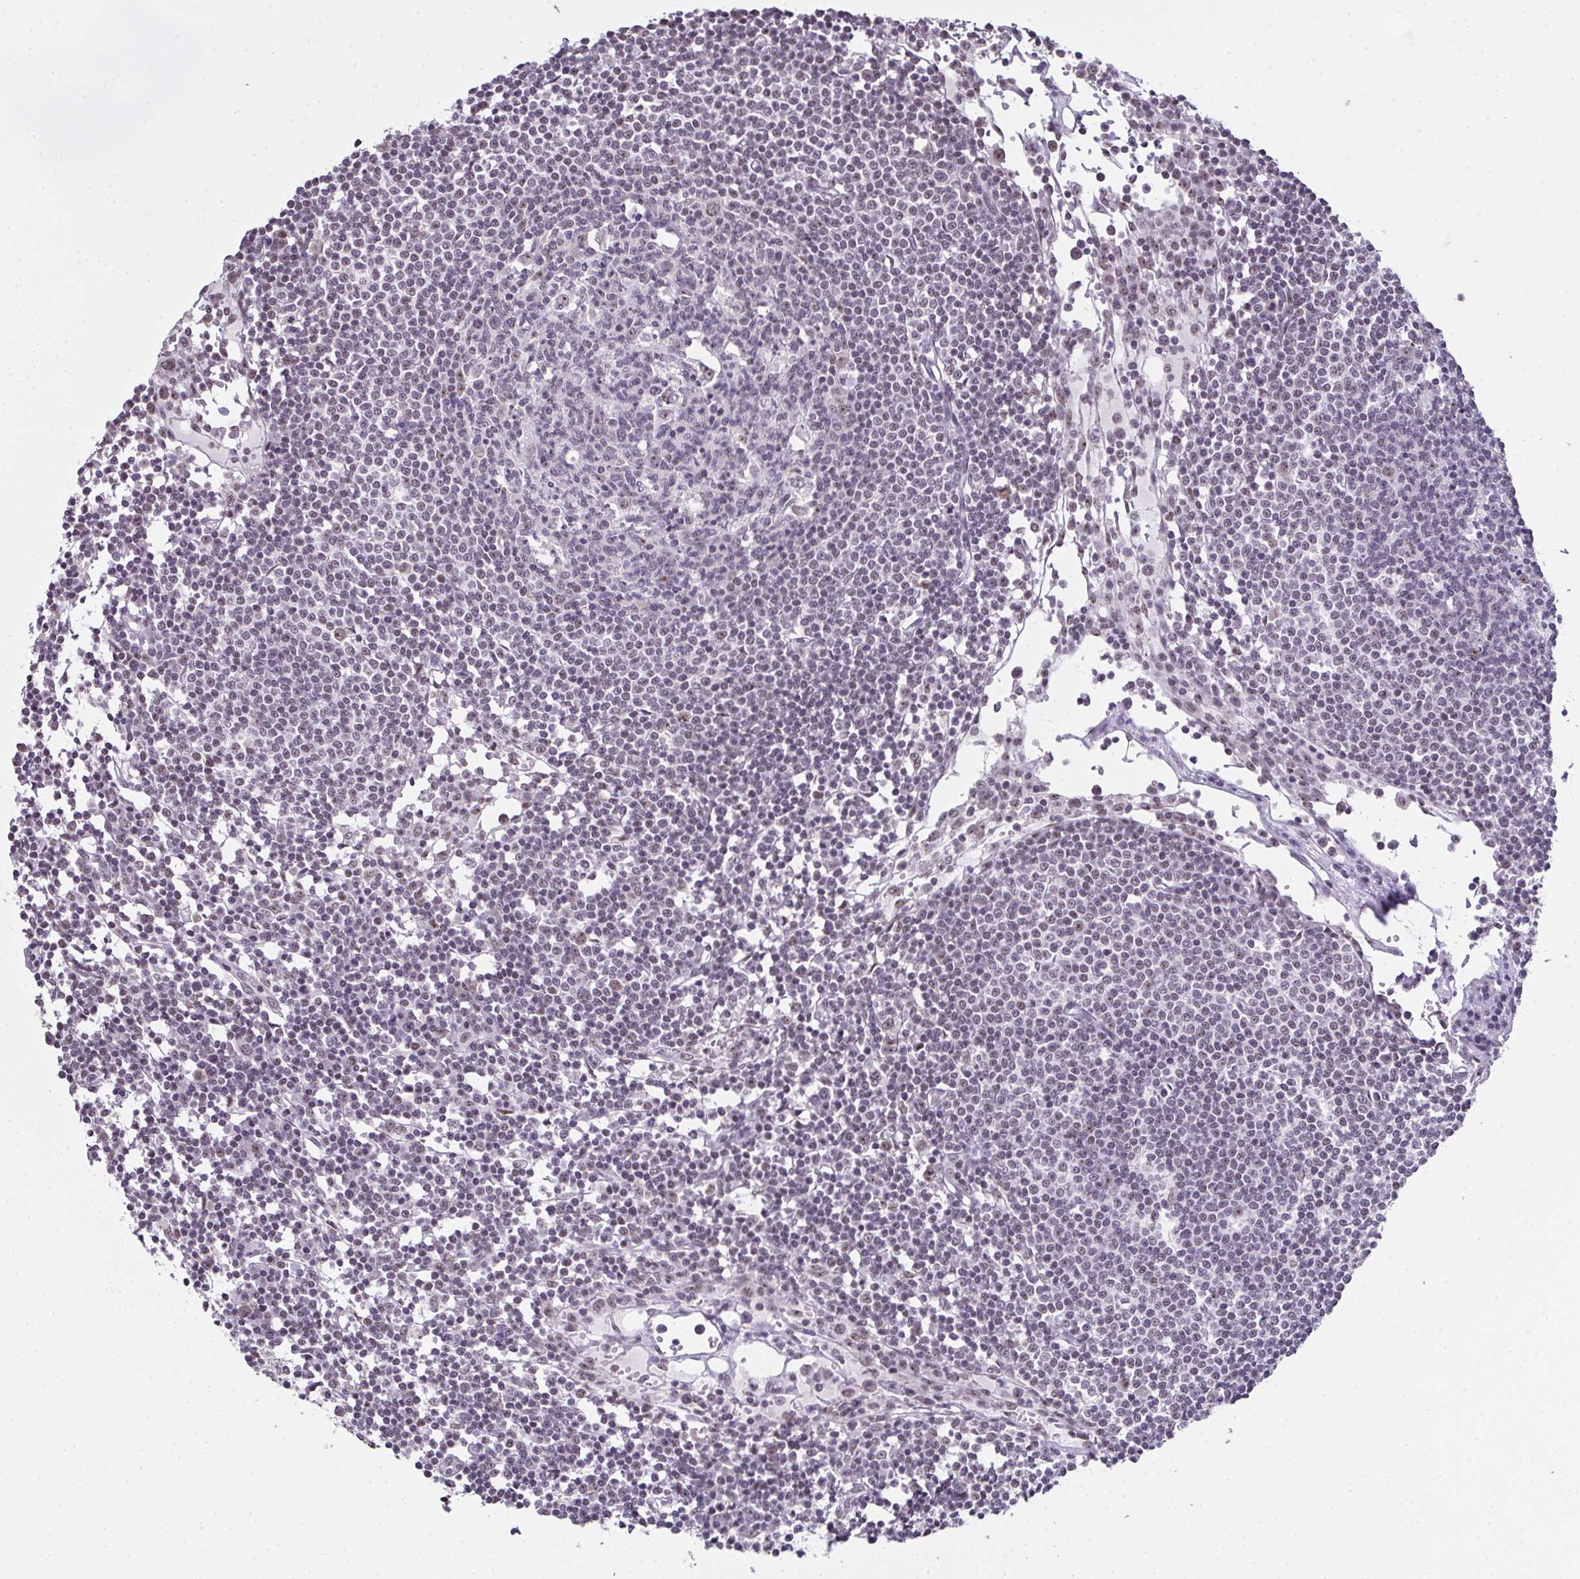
{"staining": {"intensity": "moderate", "quantity": "25%-75%", "location": "nuclear"}, "tissue": "lymph node", "cell_type": "Germinal center cells", "image_type": "normal", "snomed": [{"axis": "morphology", "description": "Normal tissue, NOS"}, {"axis": "topography", "description": "Lymph node"}], "caption": "Moderate nuclear protein expression is seen in approximately 25%-75% of germinal center cells in lymph node.", "gene": "ZNF800", "patient": {"sex": "female", "age": 78}}